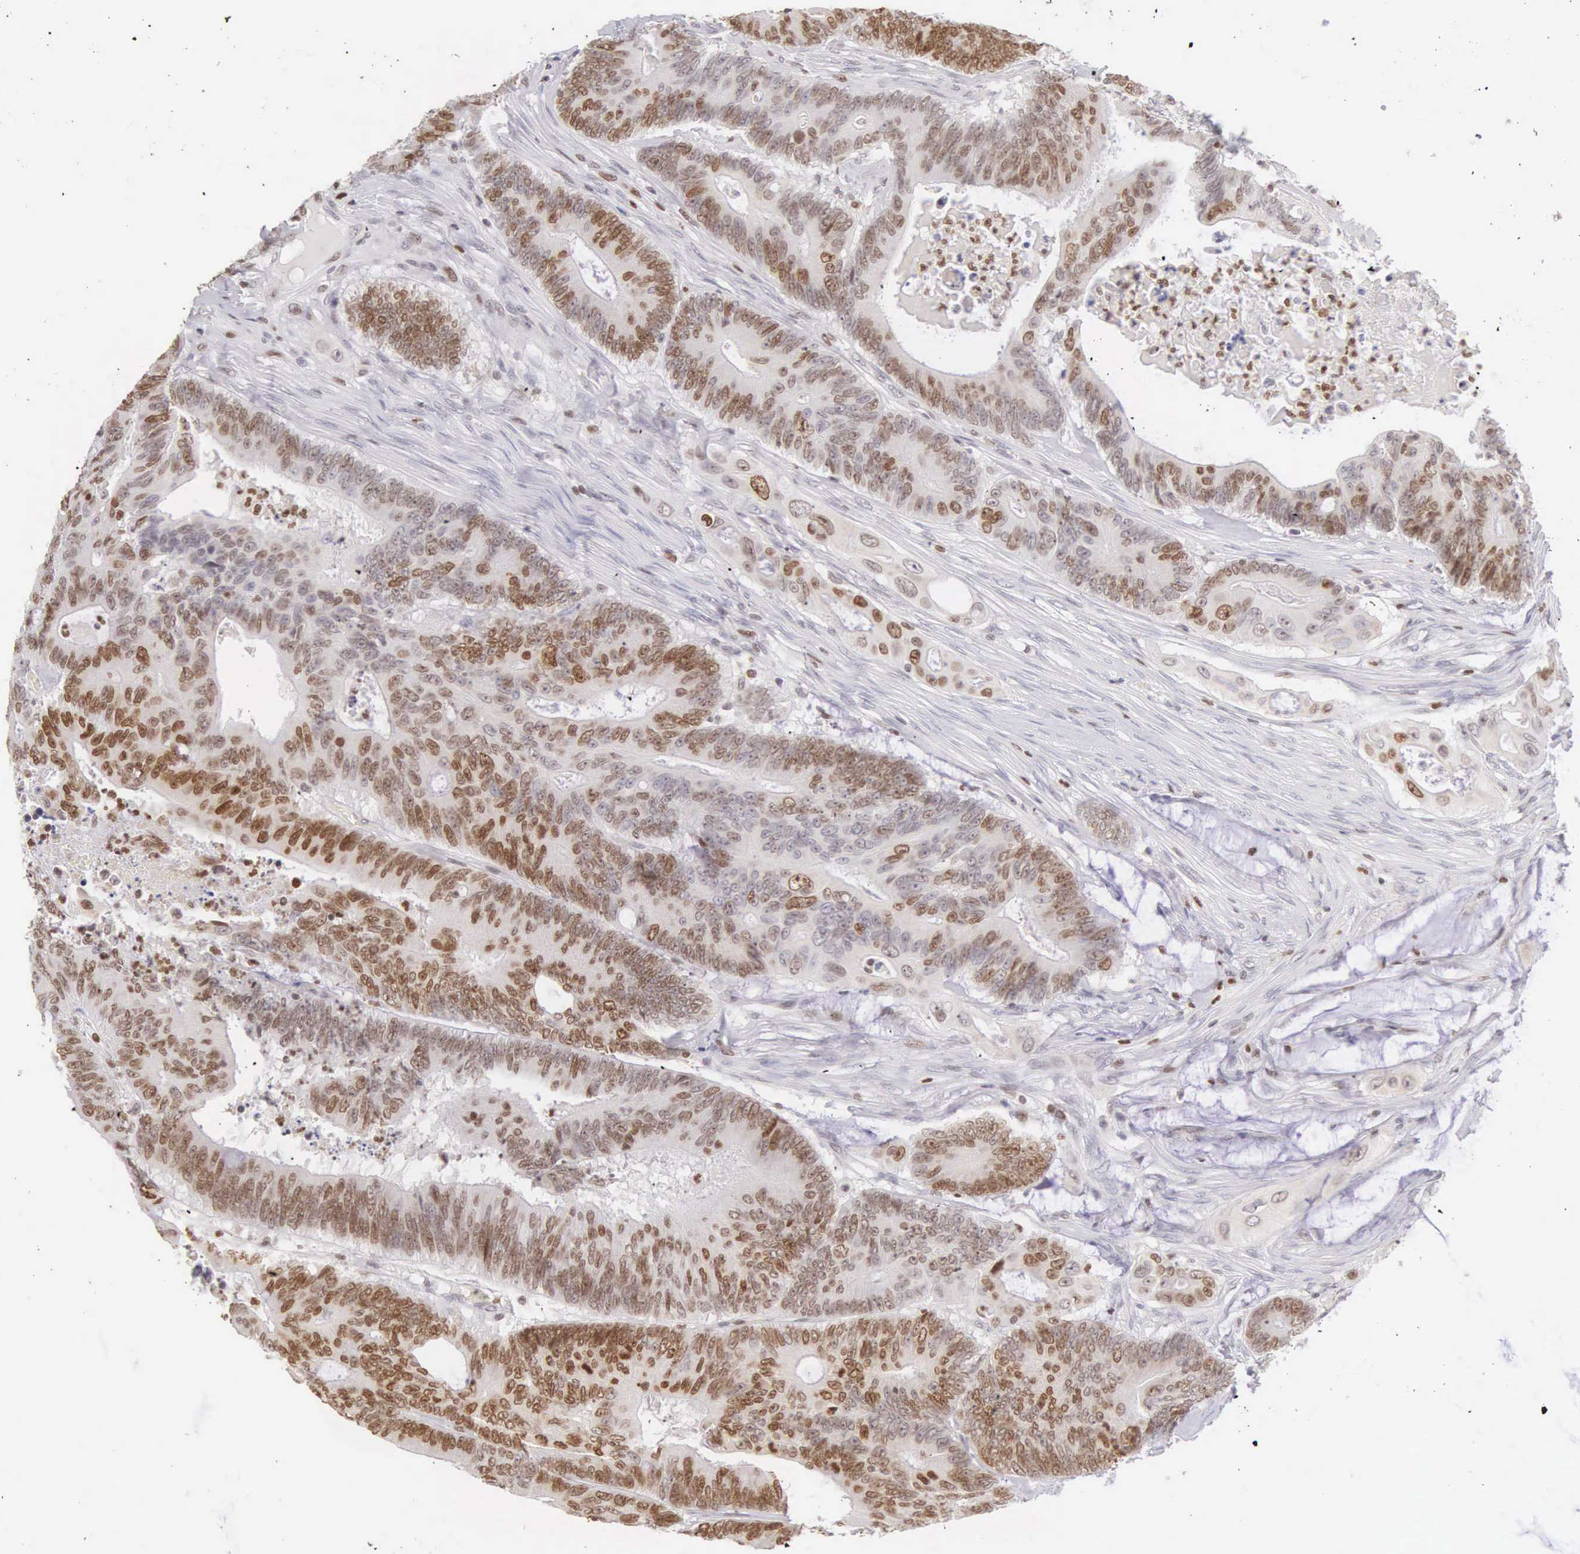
{"staining": {"intensity": "moderate", "quantity": "25%-75%", "location": "nuclear"}, "tissue": "colorectal cancer", "cell_type": "Tumor cells", "image_type": "cancer", "snomed": [{"axis": "morphology", "description": "Adenocarcinoma, NOS"}, {"axis": "topography", "description": "Colon"}], "caption": "Immunohistochemistry of human colorectal cancer exhibits medium levels of moderate nuclear staining in approximately 25%-75% of tumor cells. (Stains: DAB (3,3'-diaminobenzidine) in brown, nuclei in blue, Microscopy: brightfield microscopy at high magnification).", "gene": "VRK1", "patient": {"sex": "male", "age": 65}}